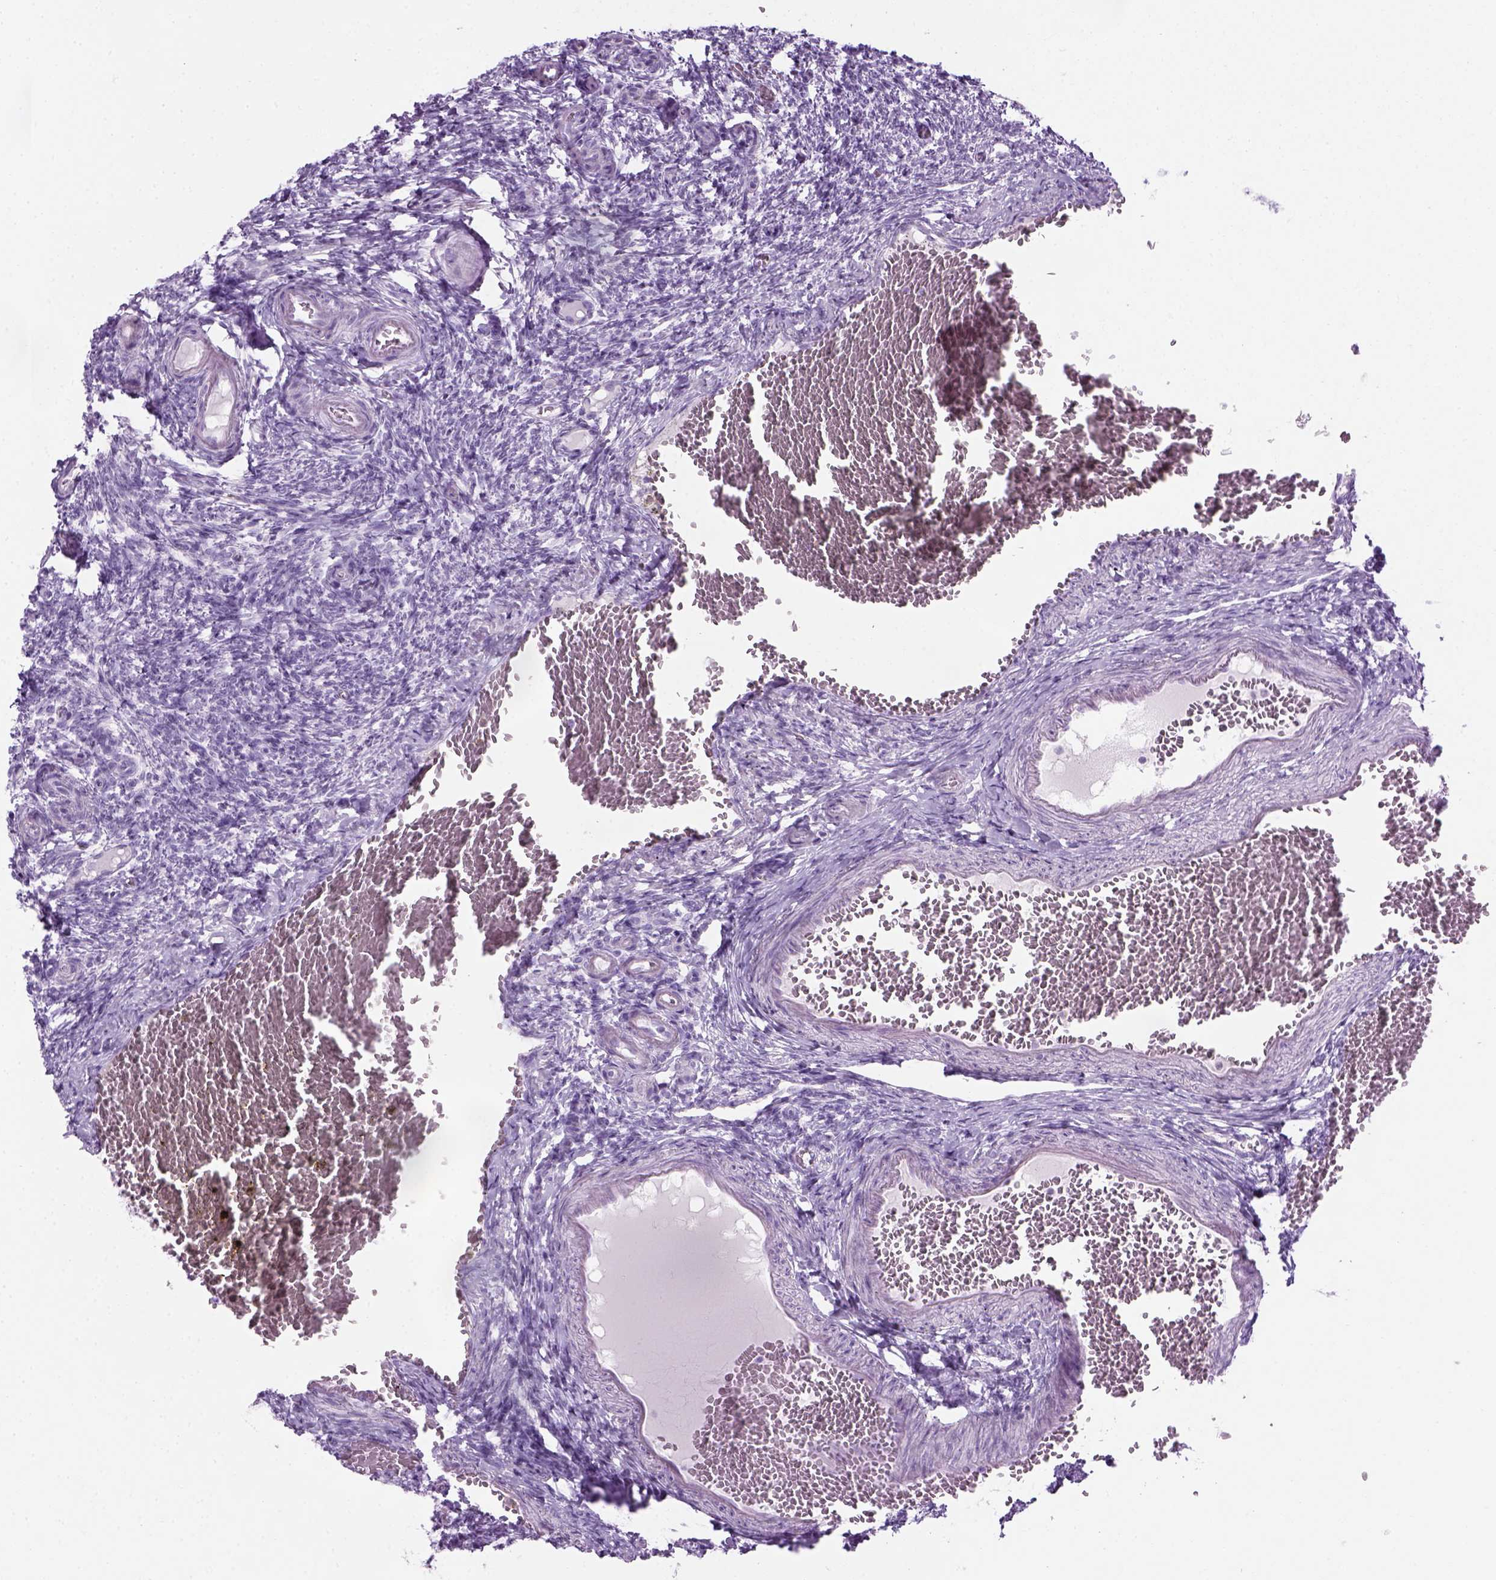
{"staining": {"intensity": "negative", "quantity": "none", "location": "none"}, "tissue": "ovary", "cell_type": "Follicle cells", "image_type": "normal", "snomed": [{"axis": "morphology", "description": "Normal tissue, NOS"}, {"axis": "topography", "description": "Ovary"}], "caption": "IHC of unremarkable ovary displays no expression in follicle cells. (Brightfield microscopy of DAB immunohistochemistry (IHC) at high magnification).", "gene": "CIBAR2", "patient": {"sex": "female", "age": 39}}